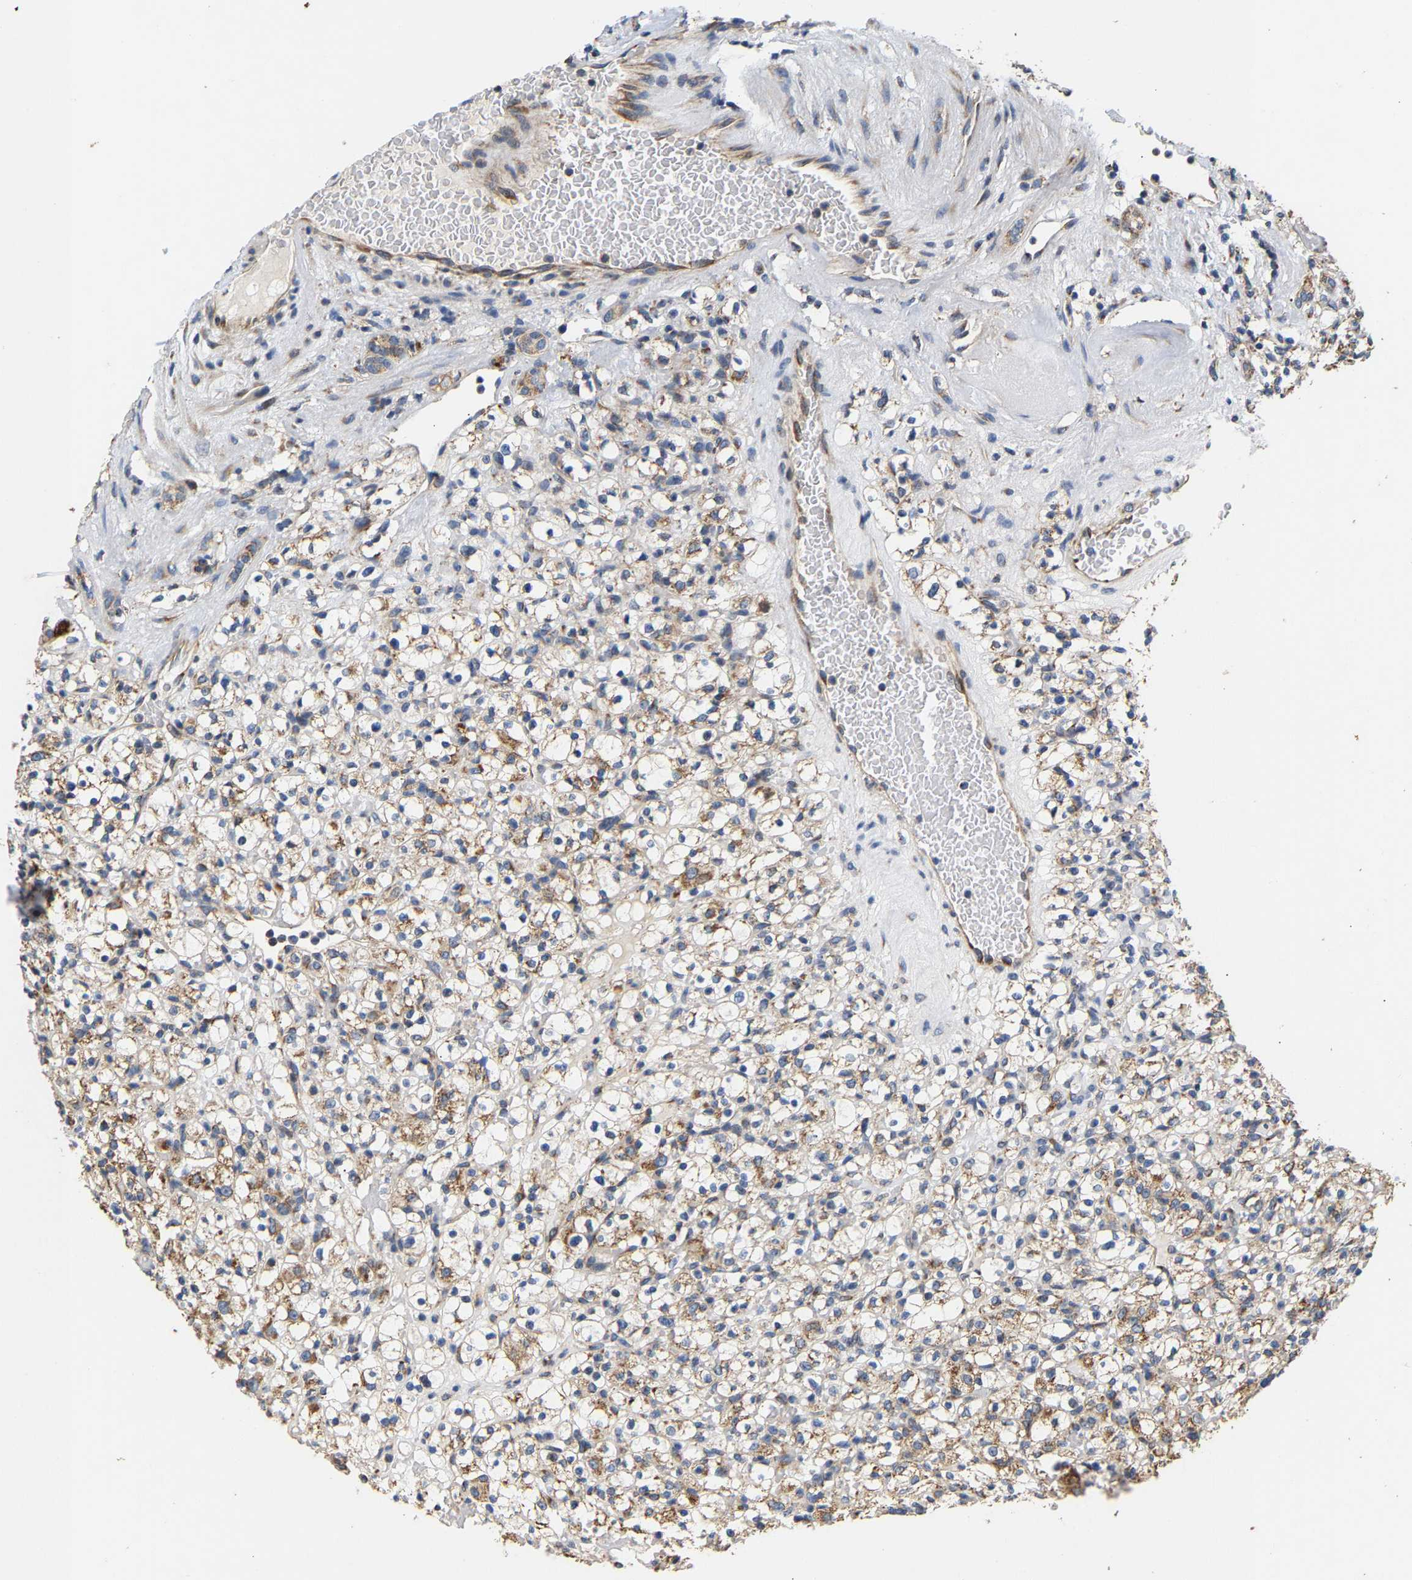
{"staining": {"intensity": "moderate", "quantity": "25%-75%", "location": "cytoplasmic/membranous"}, "tissue": "renal cancer", "cell_type": "Tumor cells", "image_type": "cancer", "snomed": [{"axis": "morphology", "description": "Normal tissue, NOS"}, {"axis": "morphology", "description": "Adenocarcinoma, NOS"}, {"axis": "topography", "description": "Kidney"}], "caption": "Immunohistochemistry of human adenocarcinoma (renal) displays medium levels of moderate cytoplasmic/membranous expression in about 25%-75% of tumor cells.", "gene": "TMEM168", "patient": {"sex": "female", "age": 72}}